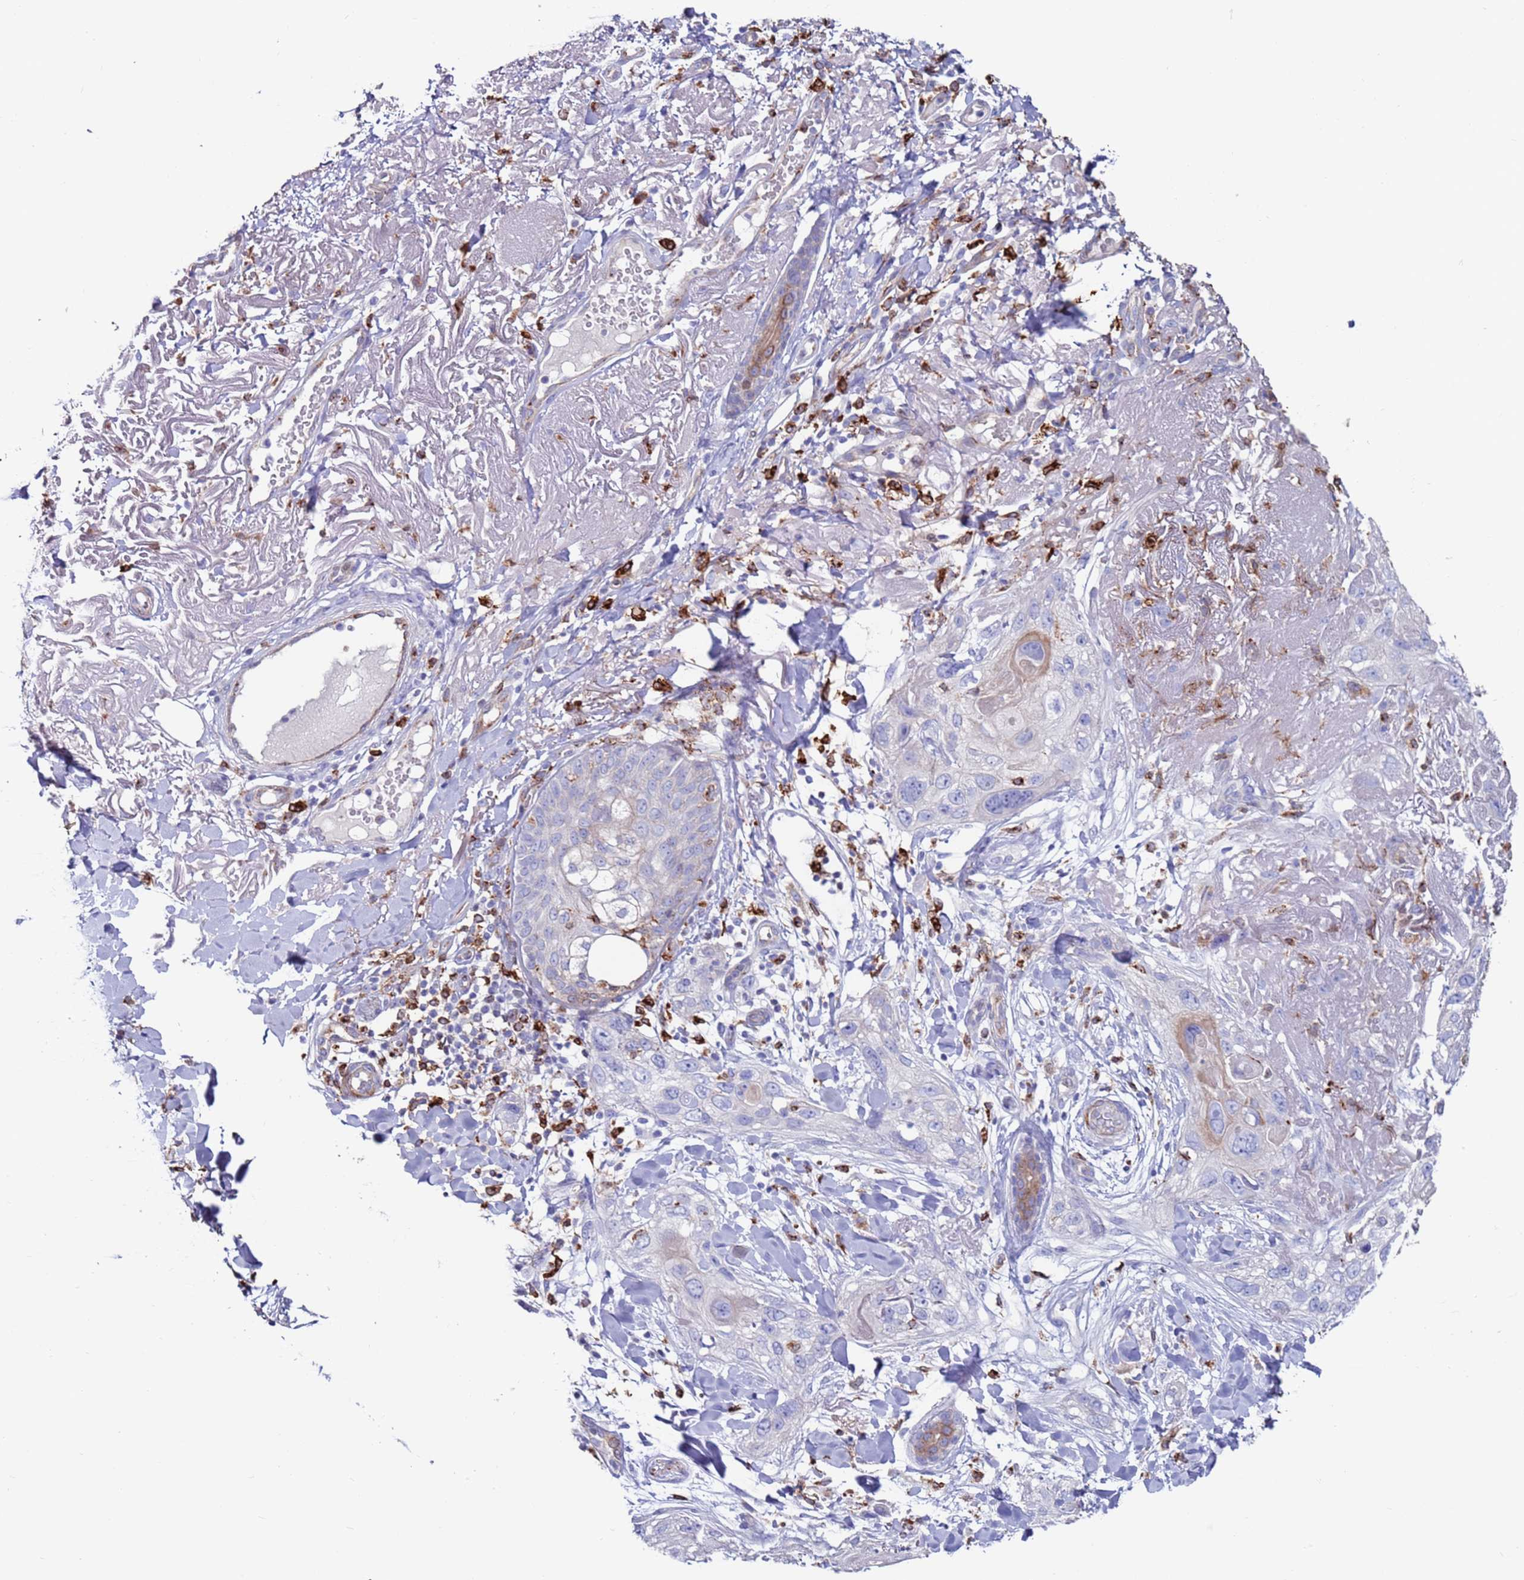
{"staining": {"intensity": "weak", "quantity": "<25%", "location": "cytoplasmic/membranous"}, "tissue": "skin cancer", "cell_type": "Tumor cells", "image_type": "cancer", "snomed": [{"axis": "morphology", "description": "Normal tissue, NOS"}, {"axis": "morphology", "description": "Squamous cell carcinoma, NOS"}, {"axis": "topography", "description": "Skin"}], "caption": "The image demonstrates no significant staining in tumor cells of skin squamous cell carcinoma.", "gene": "GREB1L", "patient": {"sex": "male", "age": 72}}